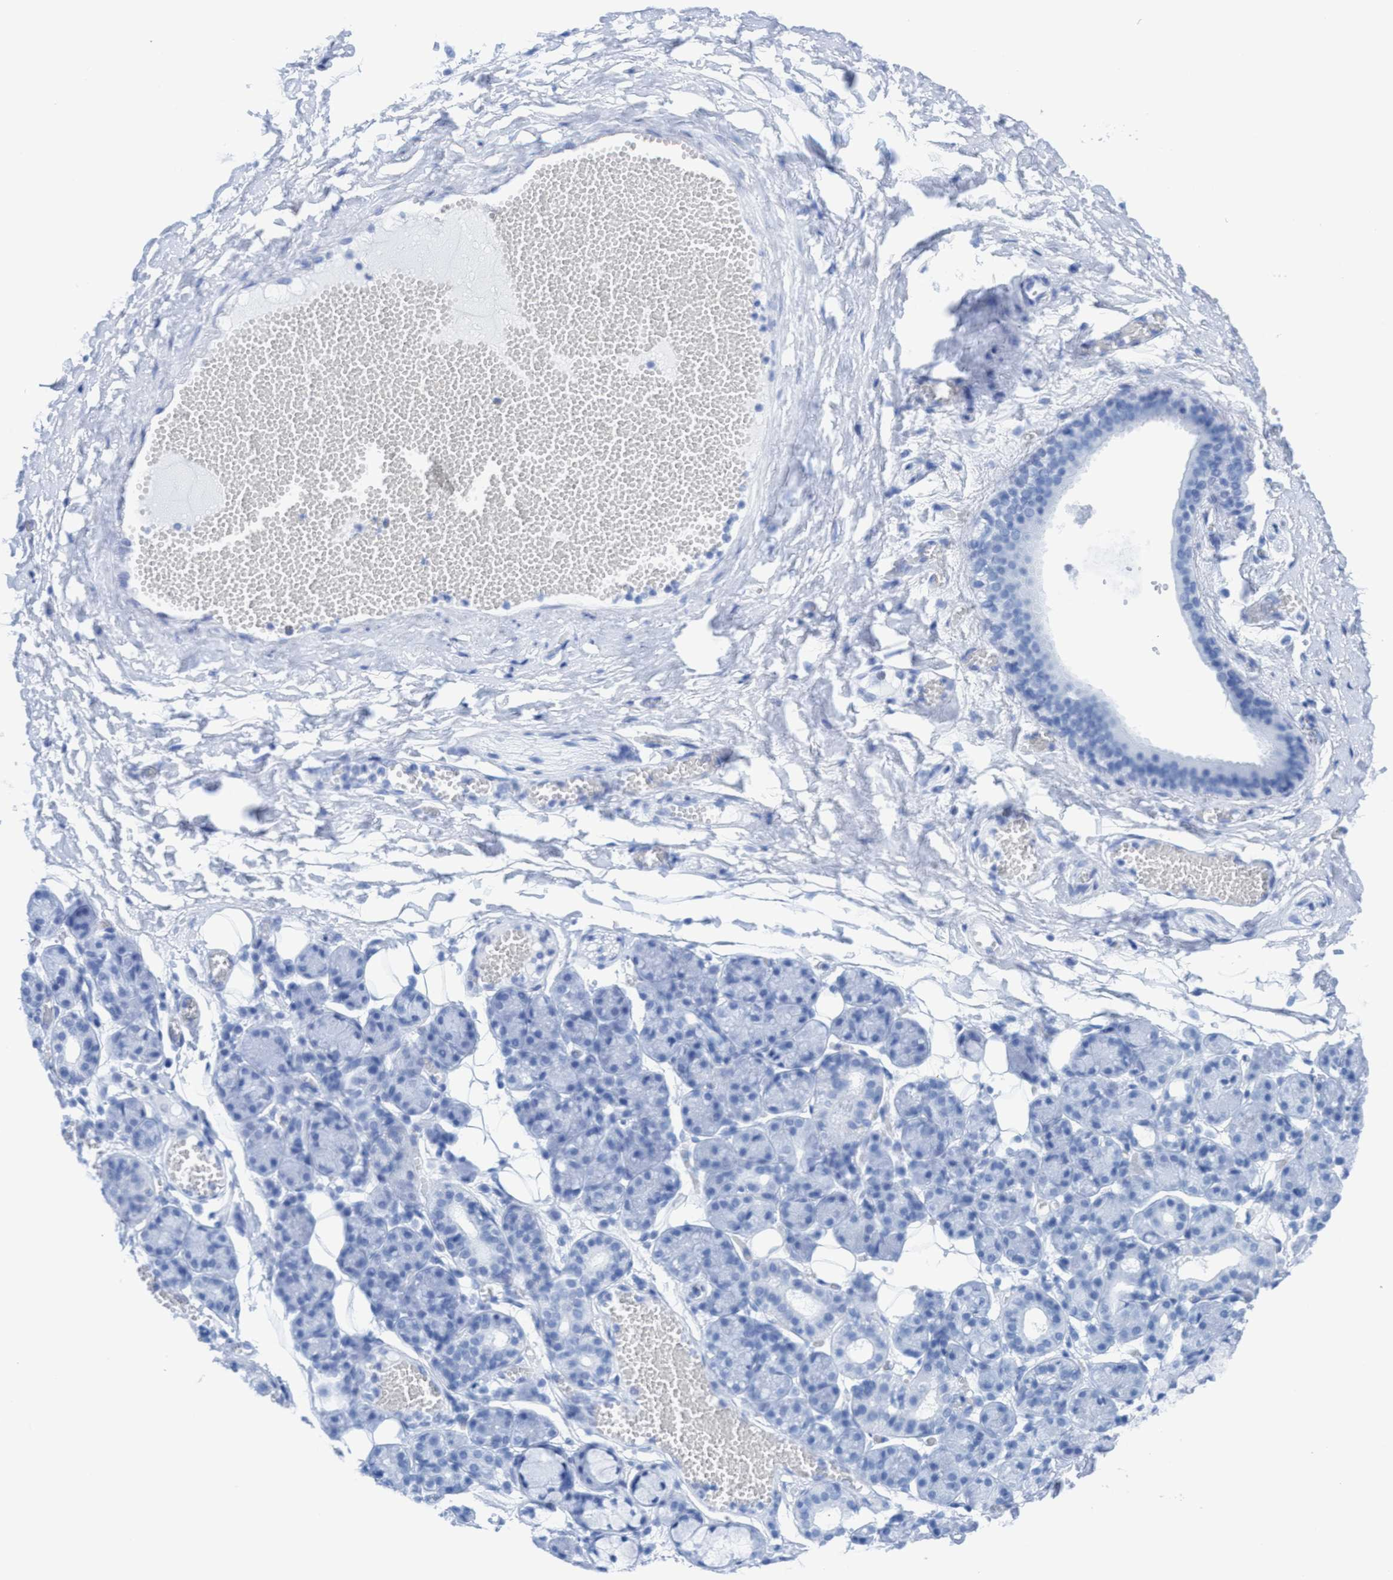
{"staining": {"intensity": "negative", "quantity": "none", "location": "none"}, "tissue": "salivary gland", "cell_type": "Glandular cells", "image_type": "normal", "snomed": [{"axis": "morphology", "description": "Normal tissue, NOS"}, {"axis": "topography", "description": "Salivary gland"}], "caption": "Immunohistochemistry of unremarkable human salivary gland demonstrates no positivity in glandular cells.", "gene": "RSAD1", "patient": {"sex": "male", "age": 63}}